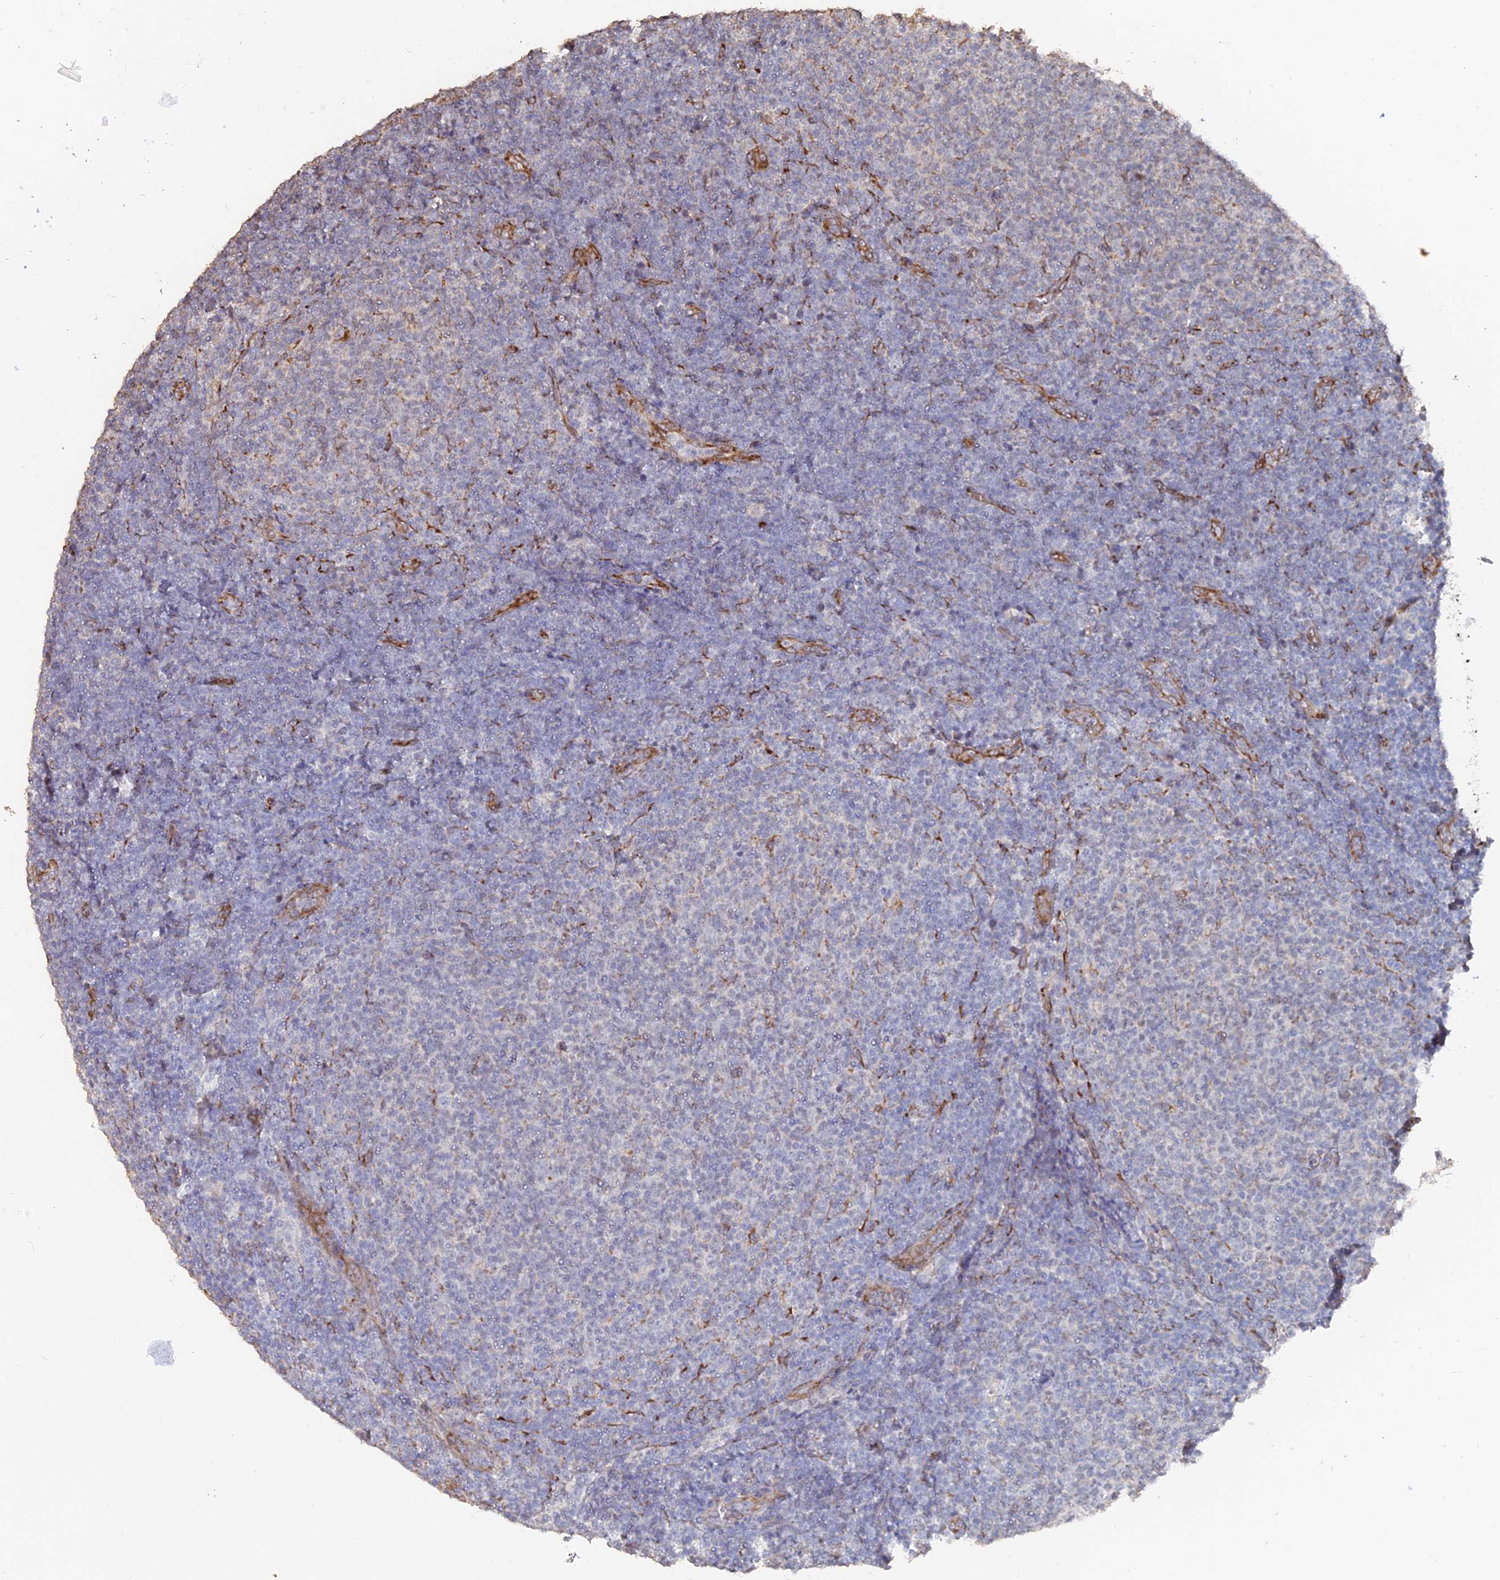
{"staining": {"intensity": "weak", "quantity": "<25%", "location": "cytoplasmic/membranous"}, "tissue": "lymphoma", "cell_type": "Tumor cells", "image_type": "cancer", "snomed": [{"axis": "morphology", "description": "Malignant lymphoma, non-Hodgkin's type, Low grade"}, {"axis": "topography", "description": "Lymph node"}], "caption": "There is no significant positivity in tumor cells of lymphoma.", "gene": "SEMG2", "patient": {"sex": "male", "age": 66}}